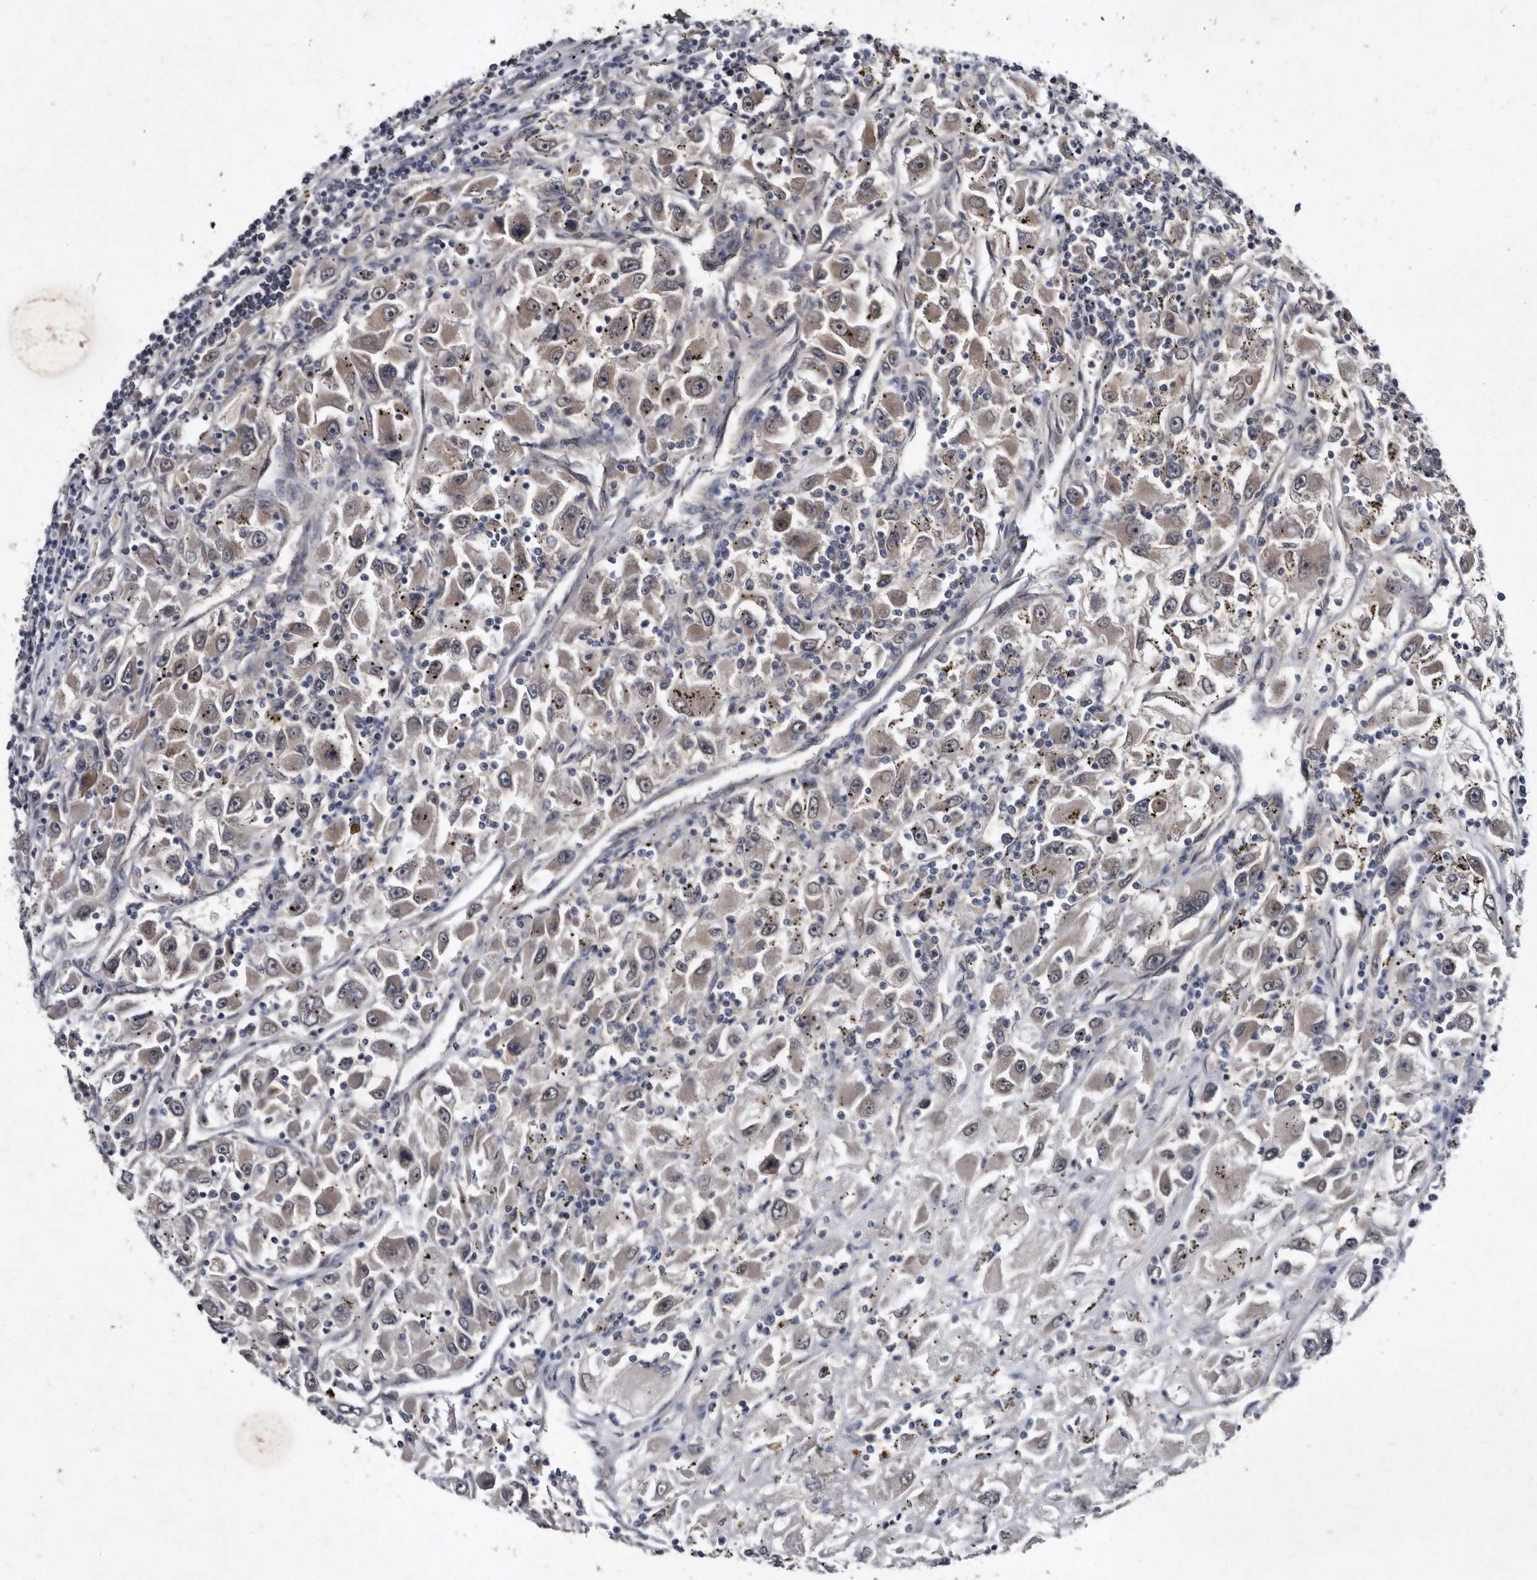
{"staining": {"intensity": "weak", "quantity": "25%-75%", "location": "cytoplasmic/membranous"}, "tissue": "renal cancer", "cell_type": "Tumor cells", "image_type": "cancer", "snomed": [{"axis": "morphology", "description": "Adenocarcinoma, NOS"}, {"axis": "topography", "description": "Kidney"}], "caption": "Protein staining by immunohistochemistry (IHC) reveals weak cytoplasmic/membranous expression in approximately 25%-75% of tumor cells in renal adenocarcinoma. (Brightfield microscopy of DAB IHC at high magnification).", "gene": "PROM1", "patient": {"sex": "female", "age": 52}}